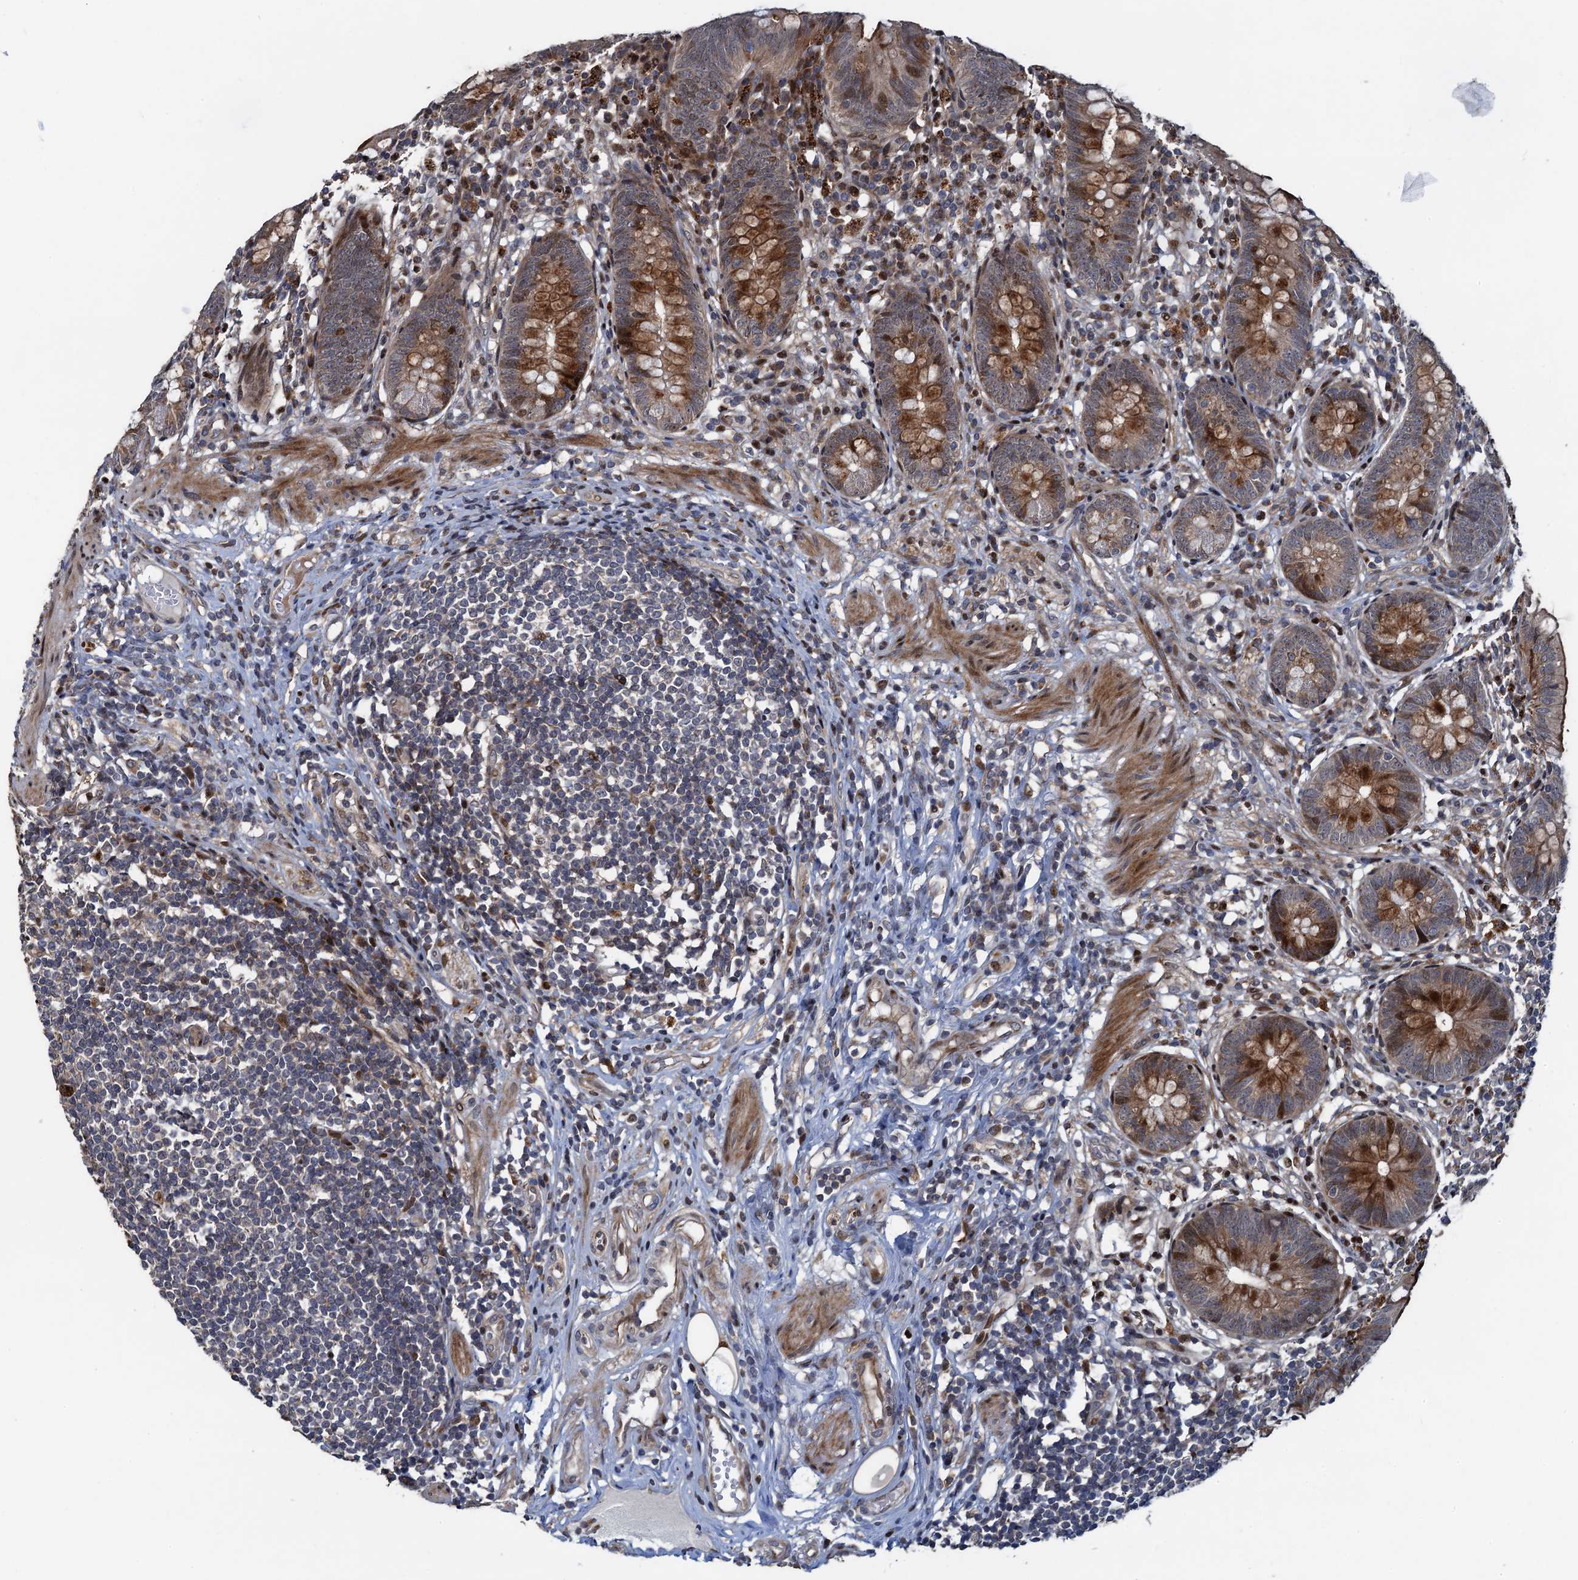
{"staining": {"intensity": "moderate", "quantity": ">75%", "location": "cytoplasmic/membranous"}, "tissue": "appendix", "cell_type": "Glandular cells", "image_type": "normal", "snomed": [{"axis": "morphology", "description": "Normal tissue, NOS"}, {"axis": "topography", "description": "Appendix"}], "caption": "Immunohistochemistry of unremarkable human appendix shows medium levels of moderate cytoplasmic/membranous expression in about >75% of glandular cells. (DAB IHC with brightfield microscopy, high magnification).", "gene": "ATOSA", "patient": {"sex": "female", "age": 62}}